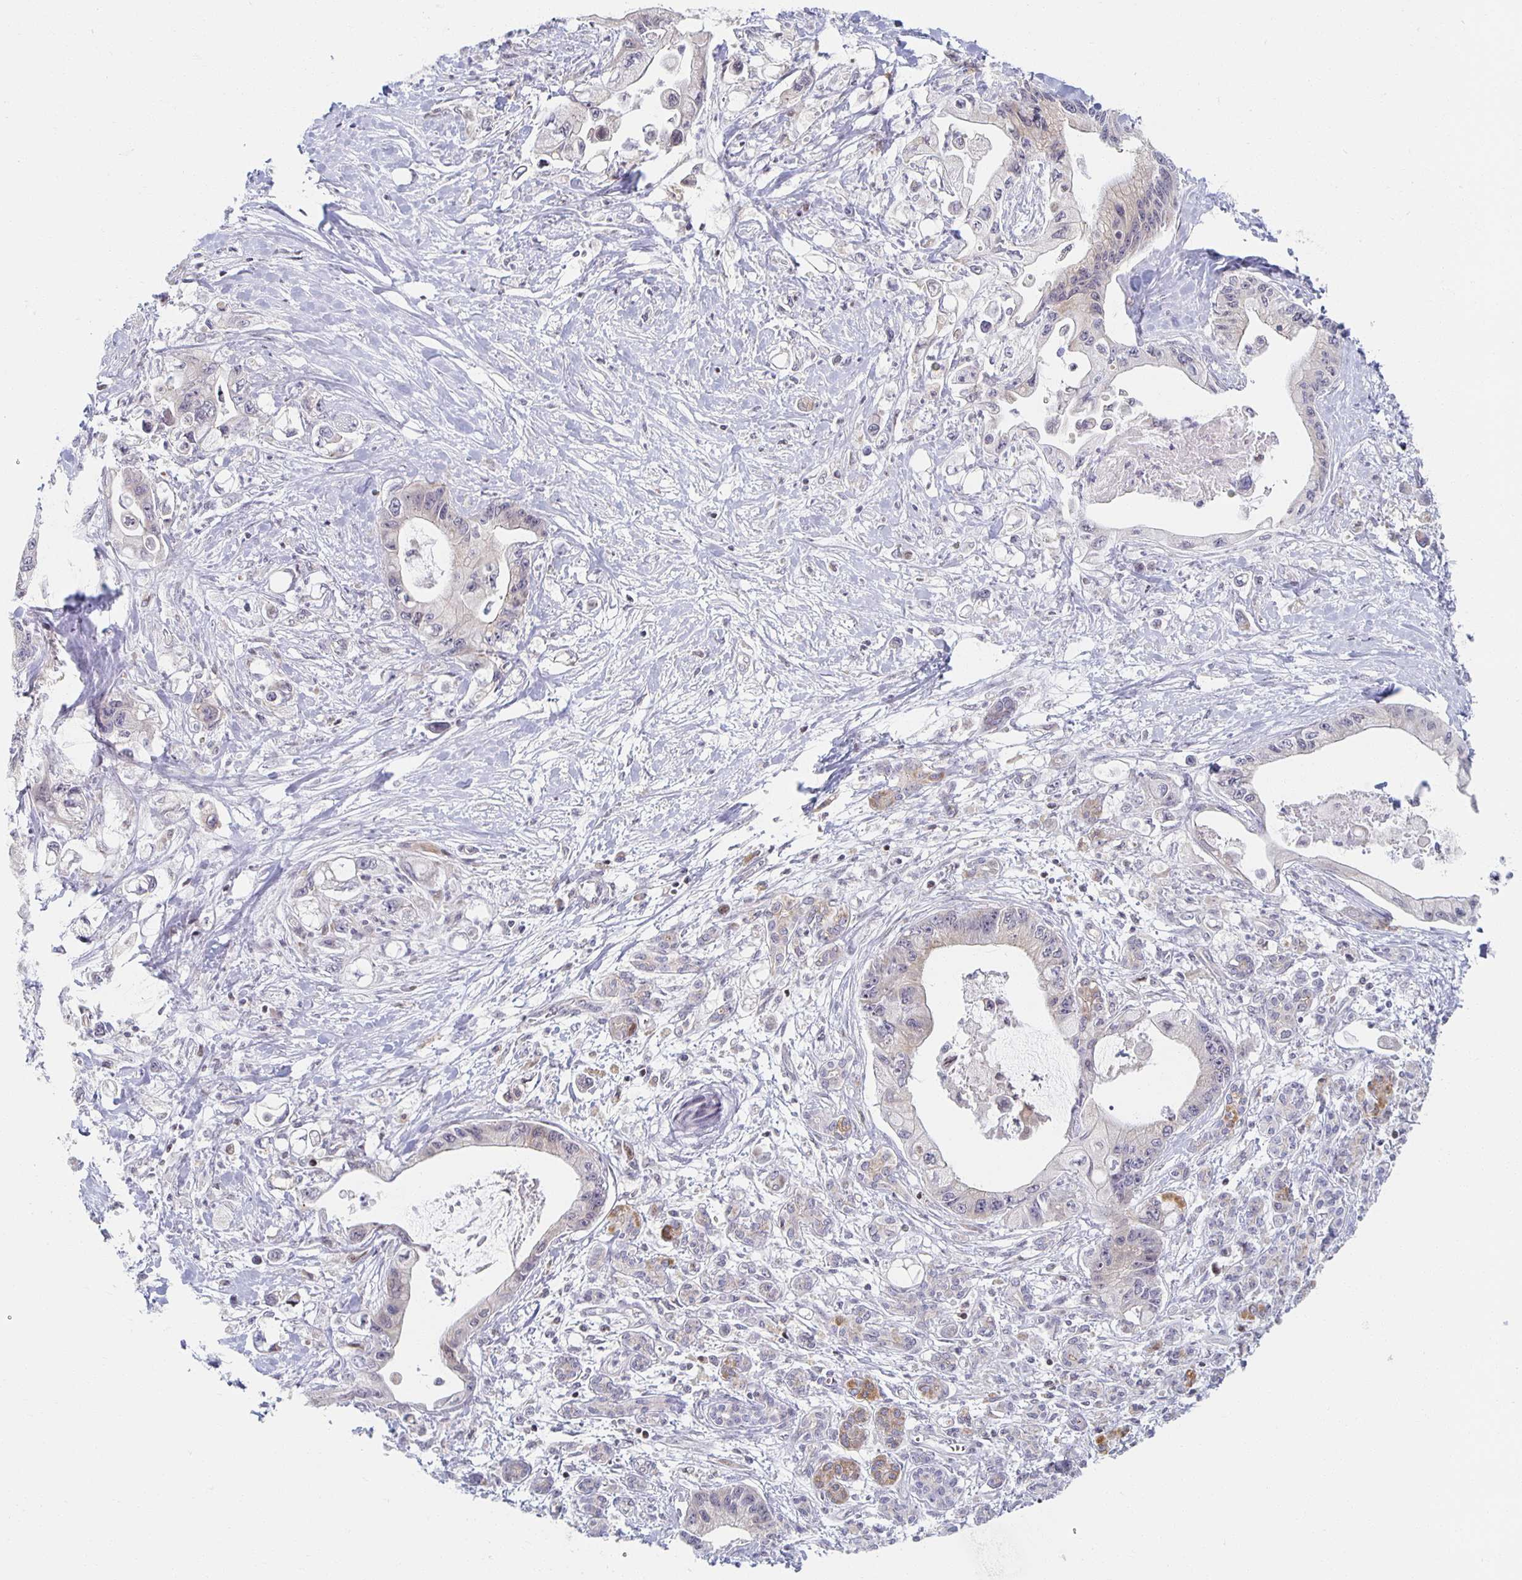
{"staining": {"intensity": "negative", "quantity": "none", "location": "none"}, "tissue": "pancreatic cancer", "cell_type": "Tumor cells", "image_type": "cancer", "snomed": [{"axis": "morphology", "description": "Adenocarcinoma, NOS"}, {"axis": "topography", "description": "Pancreas"}], "caption": "Photomicrograph shows no protein staining in tumor cells of pancreatic cancer (adenocarcinoma) tissue. (Brightfield microscopy of DAB IHC at high magnification).", "gene": "HCFC1R1", "patient": {"sex": "male", "age": 61}}